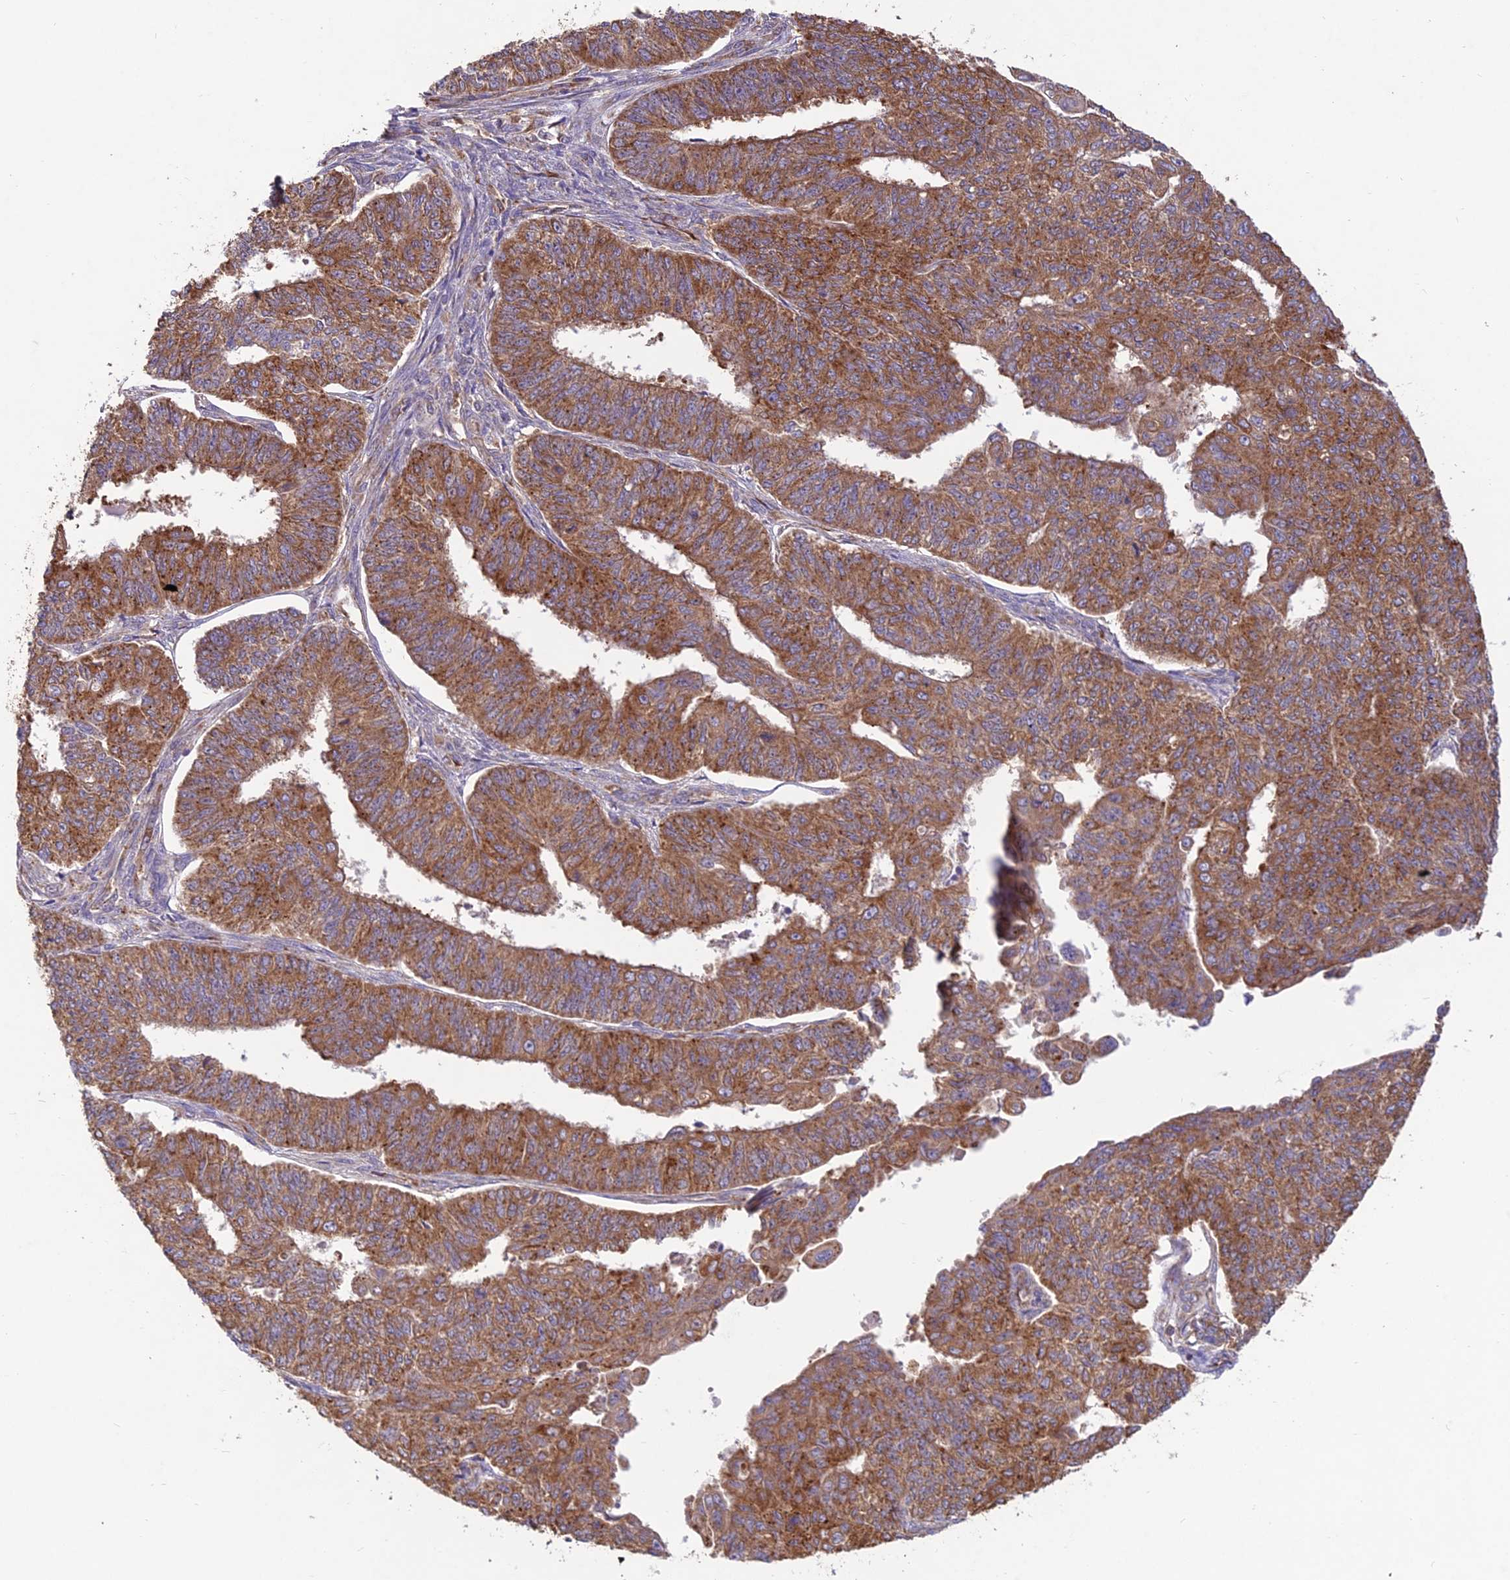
{"staining": {"intensity": "moderate", "quantity": ">75%", "location": "cytoplasmic/membranous"}, "tissue": "endometrial cancer", "cell_type": "Tumor cells", "image_type": "cancer", "snomed": [{"axis": "morphology", "description": "Adenocarcinoma, NOS"}, {"axis": "topography", "description": "Endometrium"}], "caption": "A medium amount of moderate cytoplasmic/membranous staining is present in approximately >75% of tumor cells in endometrial adenocarcinoma tissue. (Stains: DAB (3,3'-diaminobenzidine) in brown, nuclei in blue, Microscopy: brightfield microscopy at high magnification).", "gene": "NXNL2", "patient": {"sex": "female", "age": 32}}